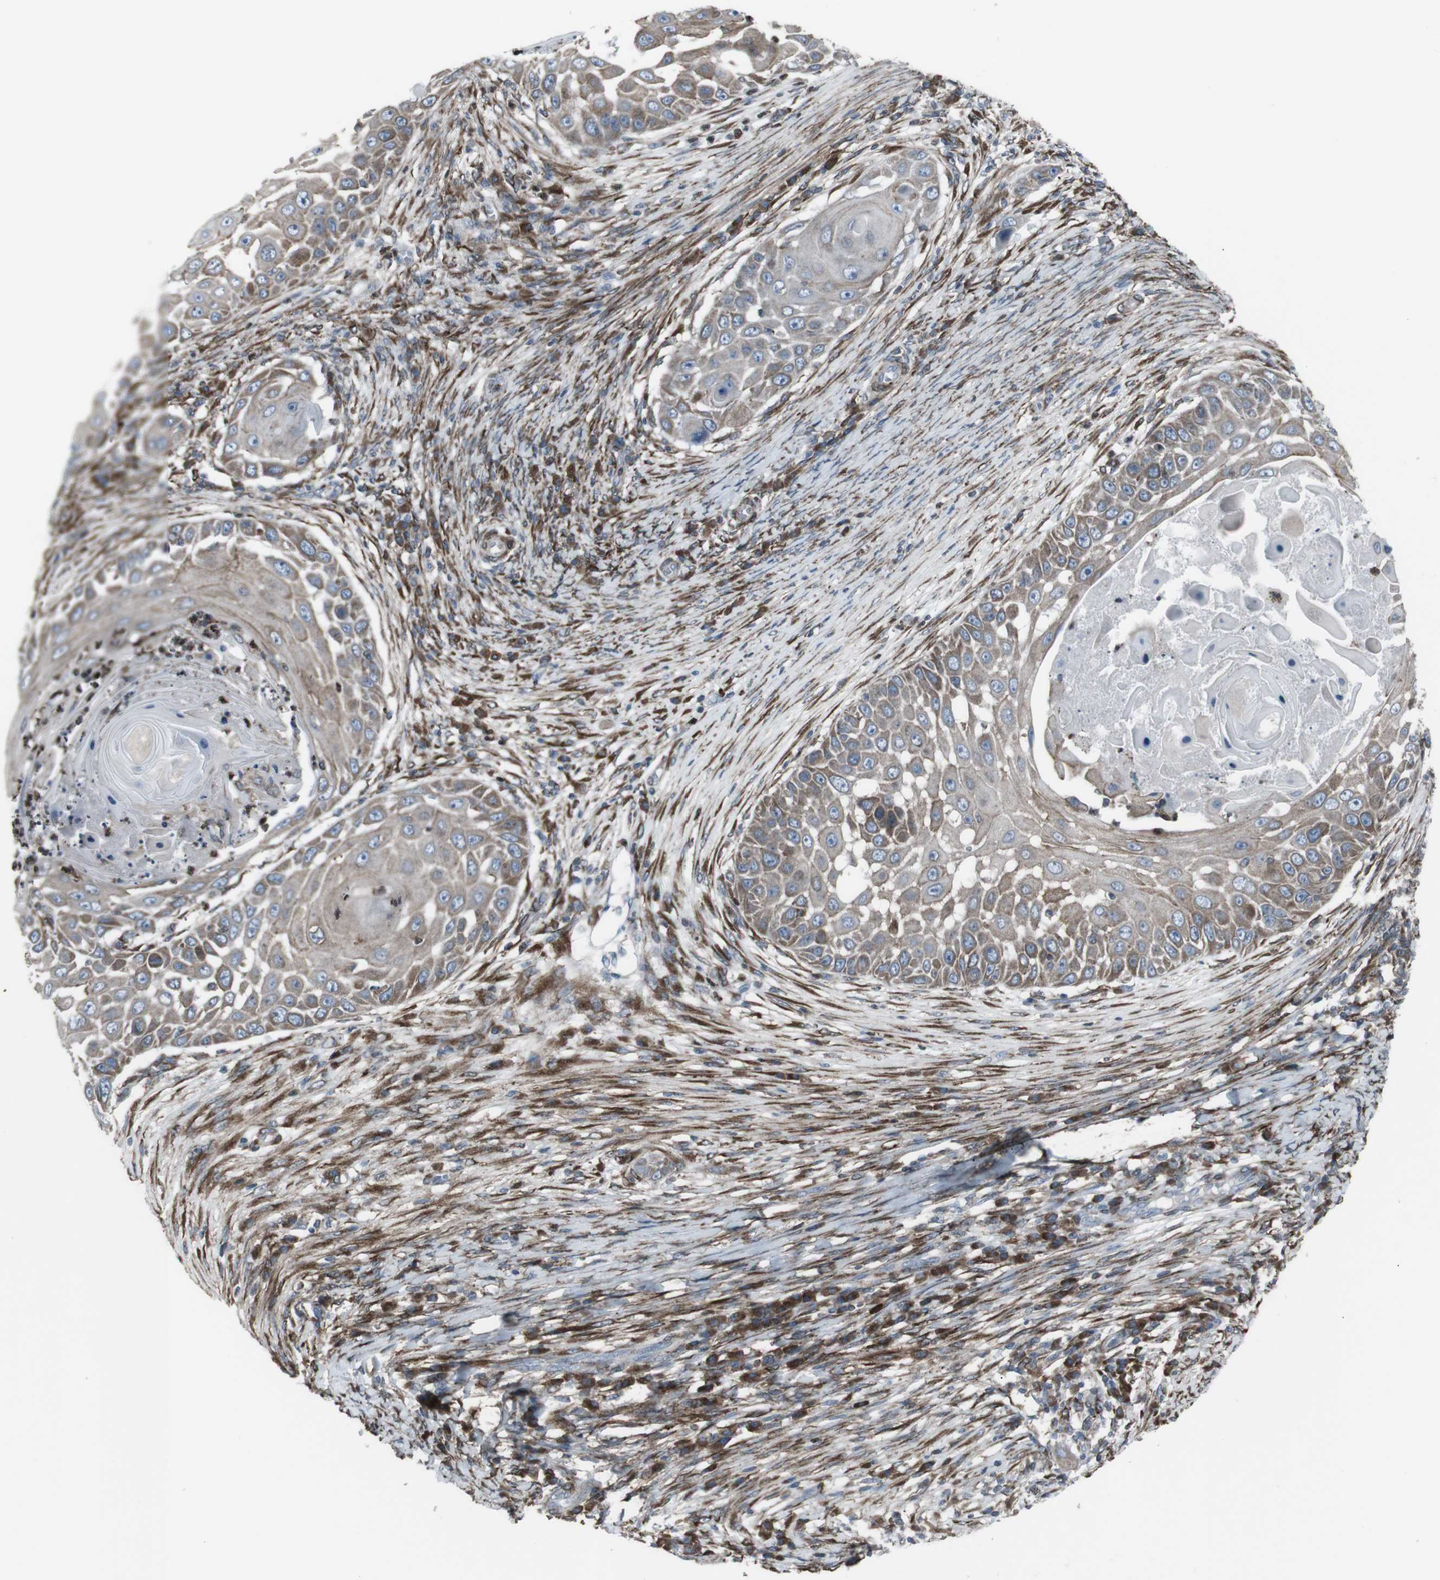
{"staining": {"intensity": "weak", "quantity": "25%-75%", "location": "cytoplasmic/membranous"}, "tissue": "skin cancer", "cell_type": "Tumor cells", "image_type": "cancer", "snomed": [{"axis": "morphology", "description": "Squamous cell carcinoma, NOS"}, {"axis": "topography", "description": "Skin"}], "caption": "This micrograph reveals IHC staining of human squamous cell carcinoma (skin), with low weak cytoplasmic/membranous positivity in about 25%-75% of tumor cells.", "gene": "LNPK", "patient": {"sex": "female", "age": 44}}